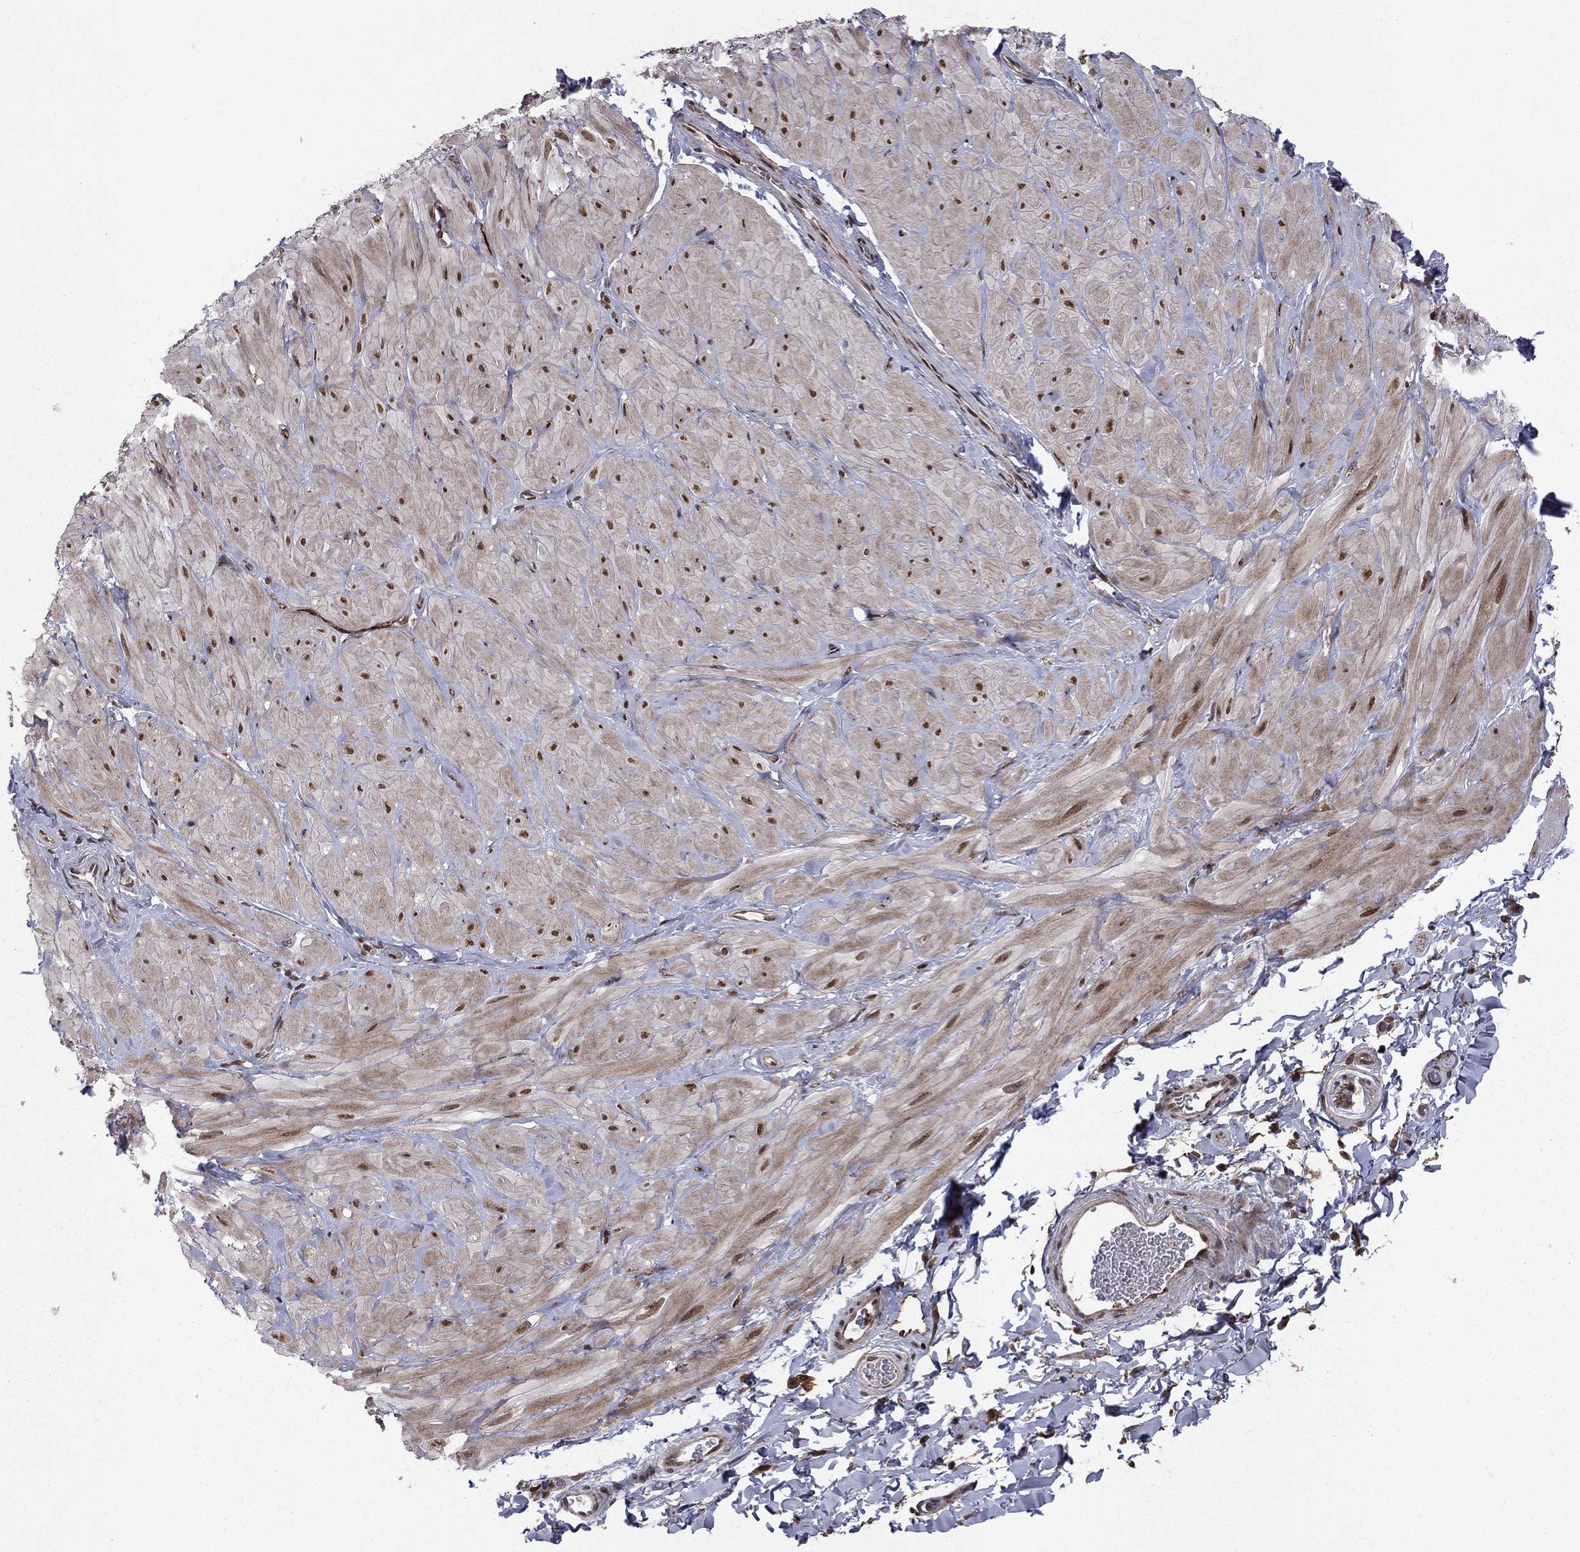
{"staining": {"intensity": "negative", "quantity": "none", "location": "none"}, "tissue": "soft tissue", "cell_type": "Fibroblasts", "image_type": "normal", "snomed": [{"axis": "morphology", "description": "Normal tissue, NOS"}, {"axis": "topography", "description": "Smooth muscle"}, {"axis": "topography", "description": "Peripheral nerve tissue"}], "caption": "Immunohistochemistry histopathology image of normal soft tissue: human soft tissue stained with DAB displays no significant protein positivity in fibroblasts. Brightfield microscopy of immunohistochemistry stained with DAB (brown) and hematoxylin (blue), captured at high magnification.", "gene": "SSX2IP", "patient": {"sex": "male", "age": 22}}